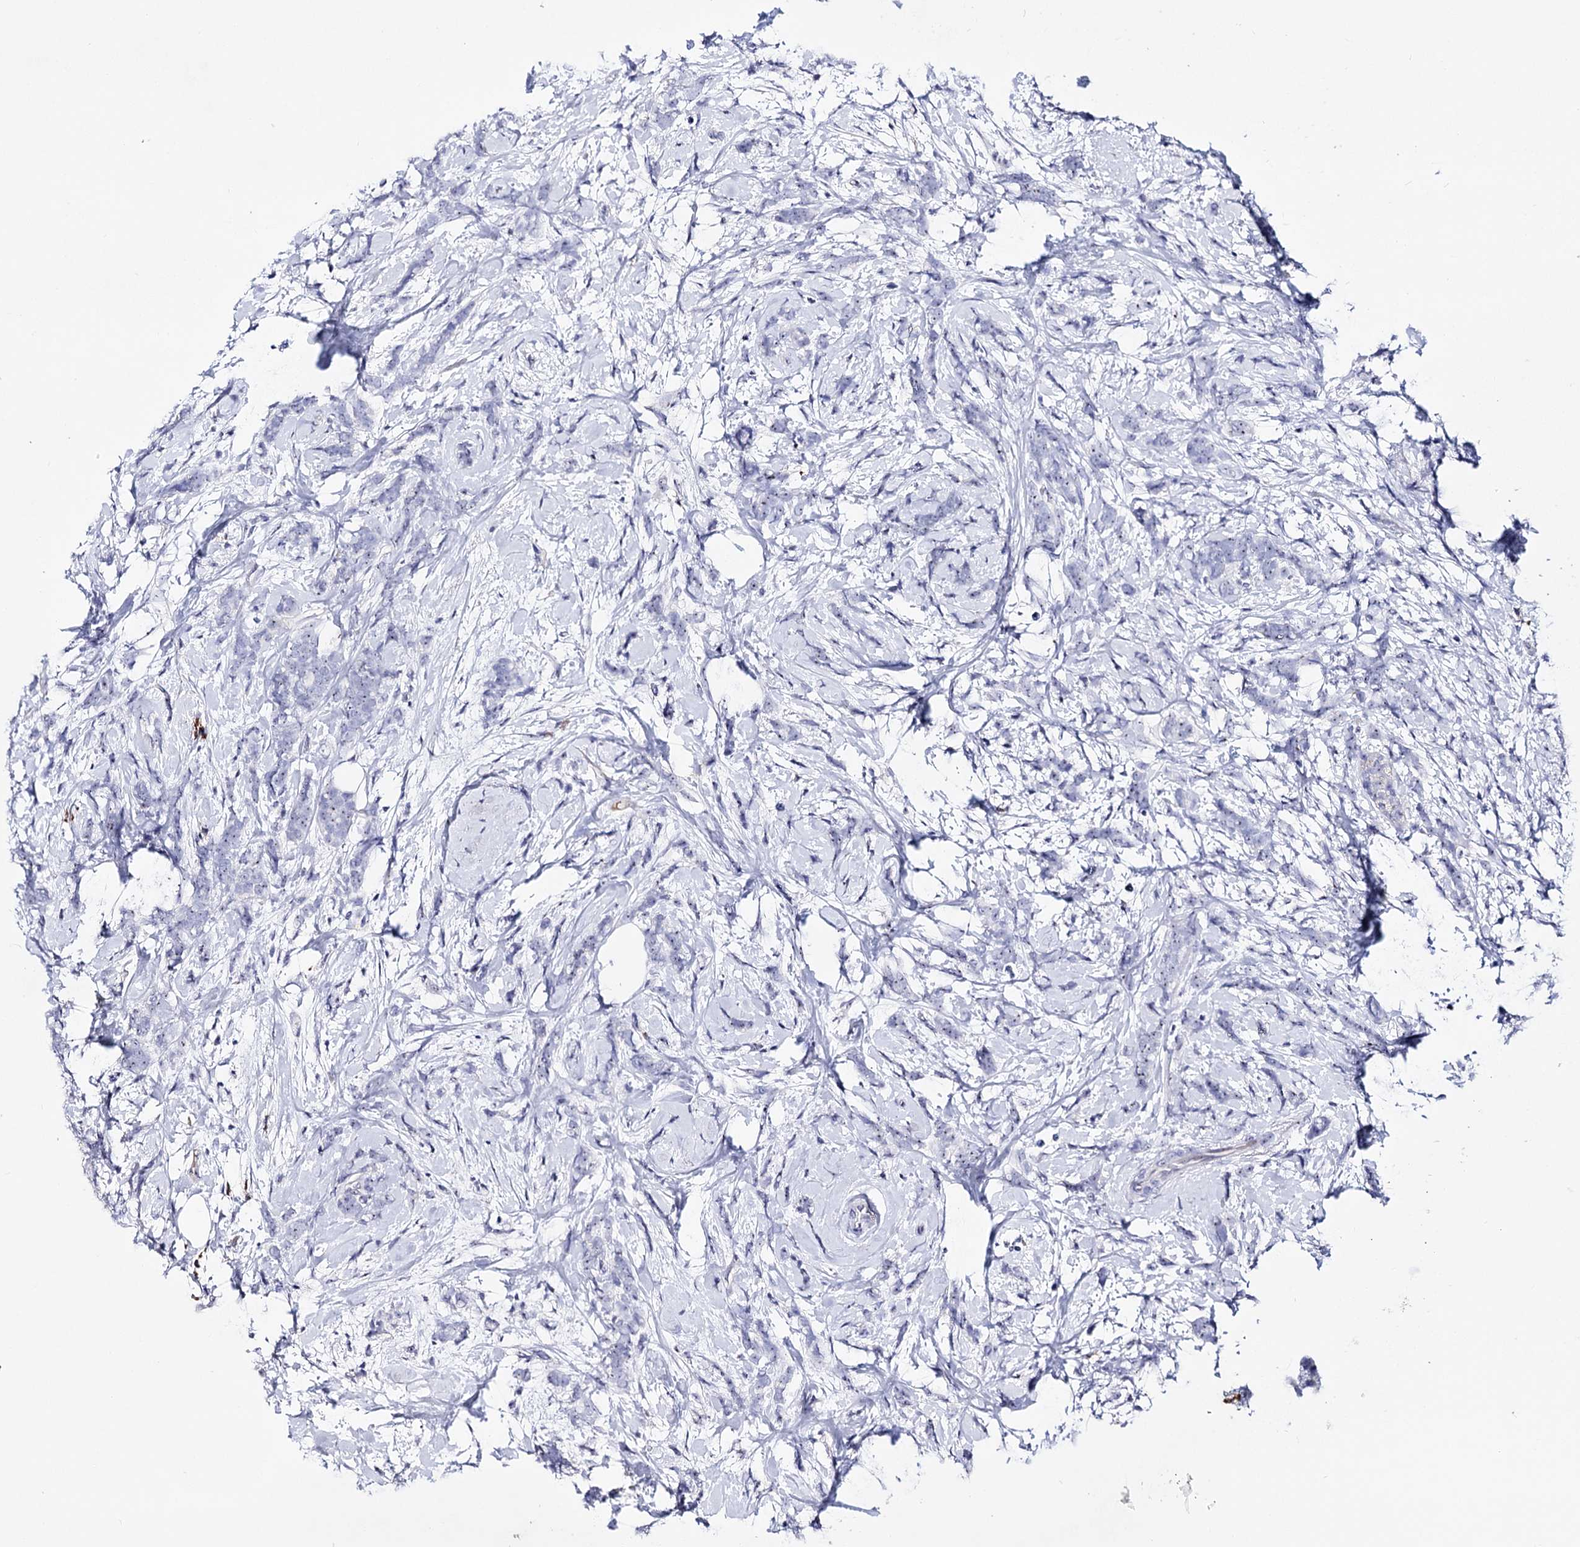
{"staining": {"intensity": "negative", "quantity": "none", "location": "none"}, "tissue": "breast cancer", "cell_type": "Tumor cells", "image_type": "cancer", "snomed": [{"axis": "morphology", "description": "Lobular carcinoma"}, {"axis": "topography", "description": "Breast"}], "caption": "Breast cancer stained for a protein using immunohistochemistry (IHC) demonstrates no expression tumor cells.", "gene": "PCGF5", "patient": {"sex": "female", "age": 58}}